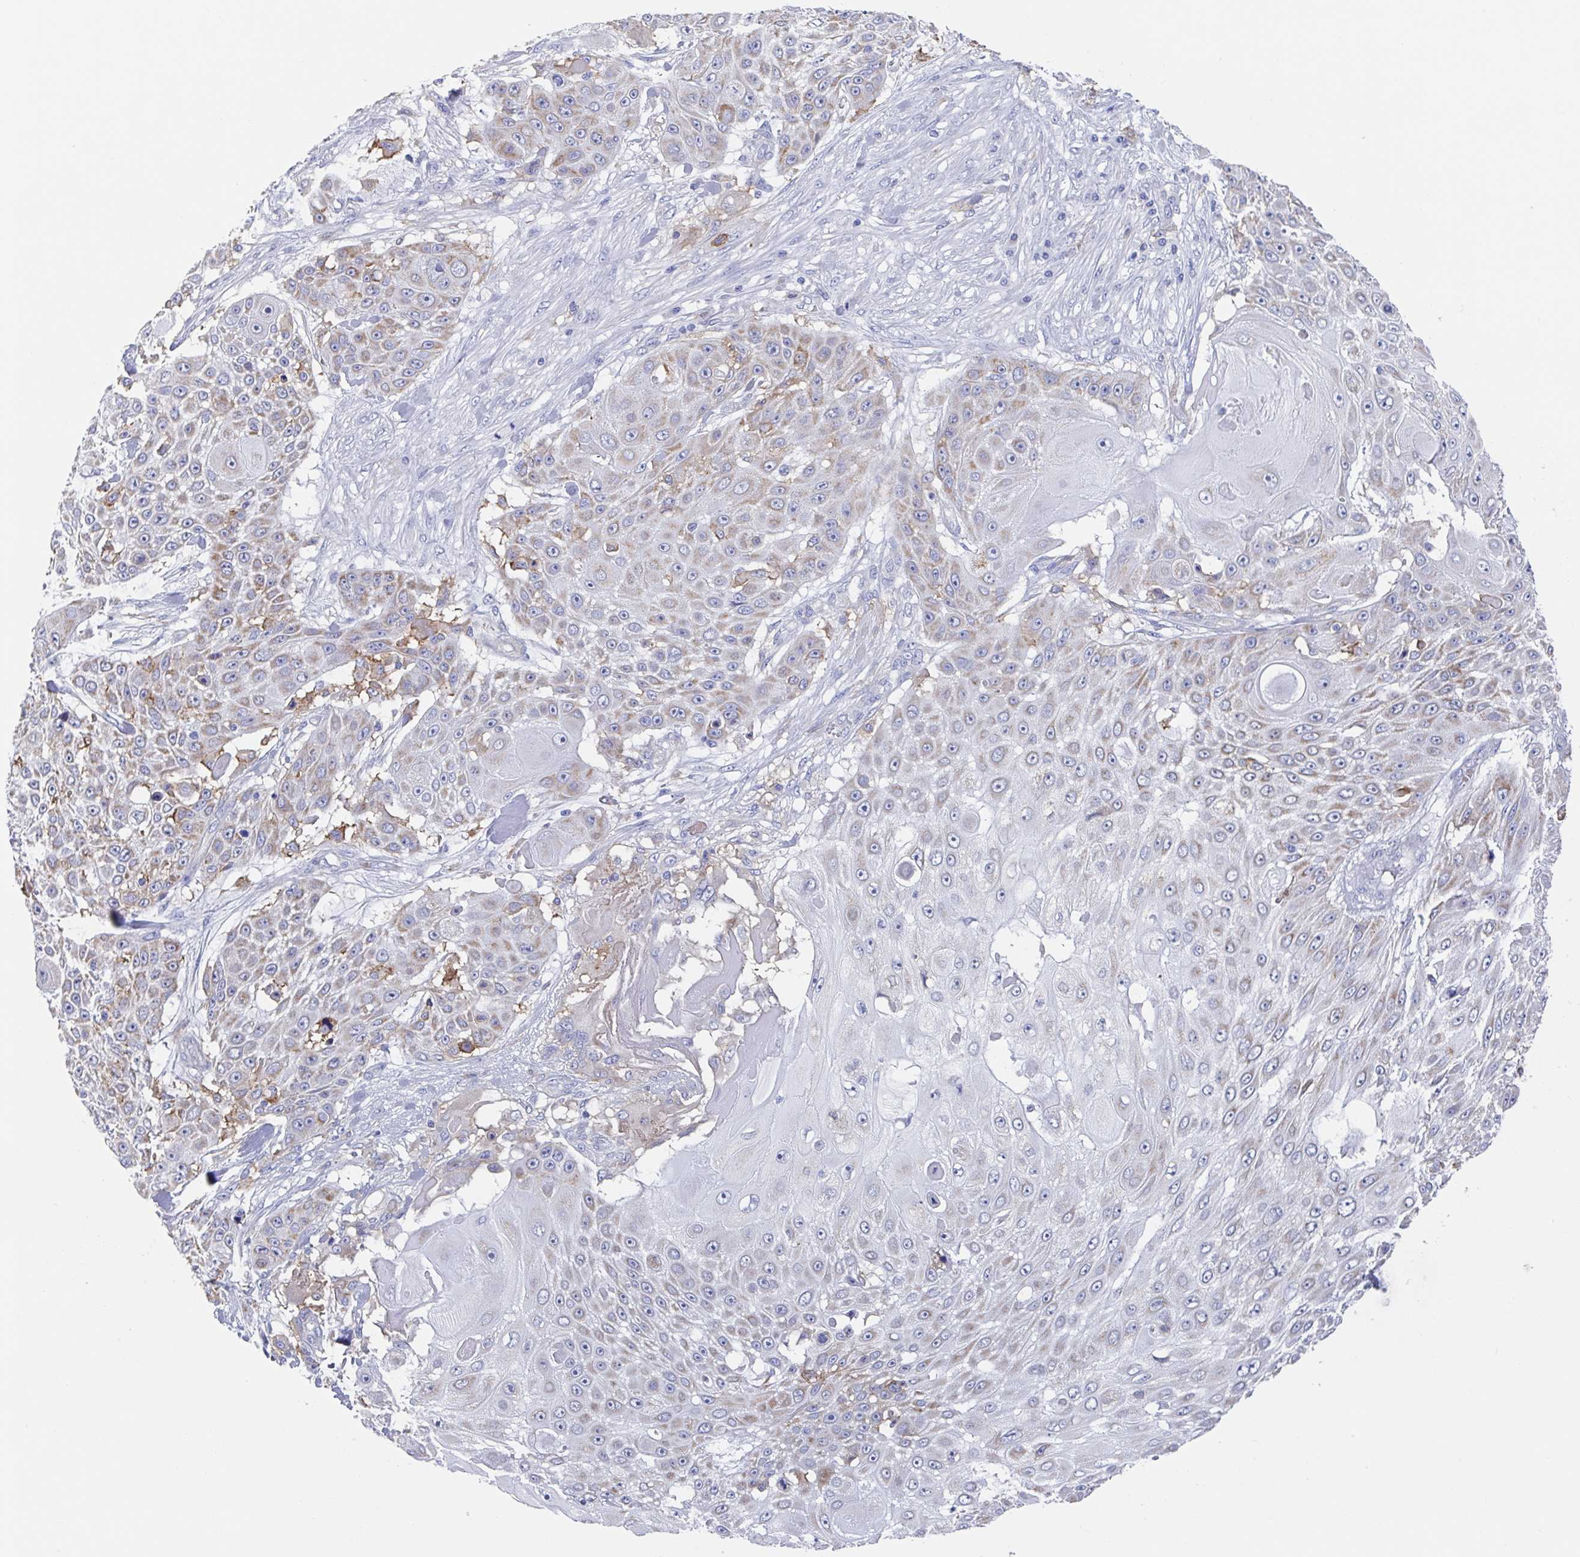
{"staining": {"intensity": "moderate", "quantity": "25%-75%", "location": "cytoplasmic/membranous"}, "tissue": "skin cancer", "cell_type": "Tumor cells", "image_type": "cancer", "snomed": [{"axis": "morphology", "description": "Squamous cell carcinoma, NOS"}, {"axis": "topography", "description": "Skin"}], "caption": "Brown immunohistochemical staining in skin cancer exhibits moderate cytoplasmic/membranous positivity in about 25%-75% of tumor cells.", "gene": "FCGR3A", "patient": {"sex": "female", "age": 86}}